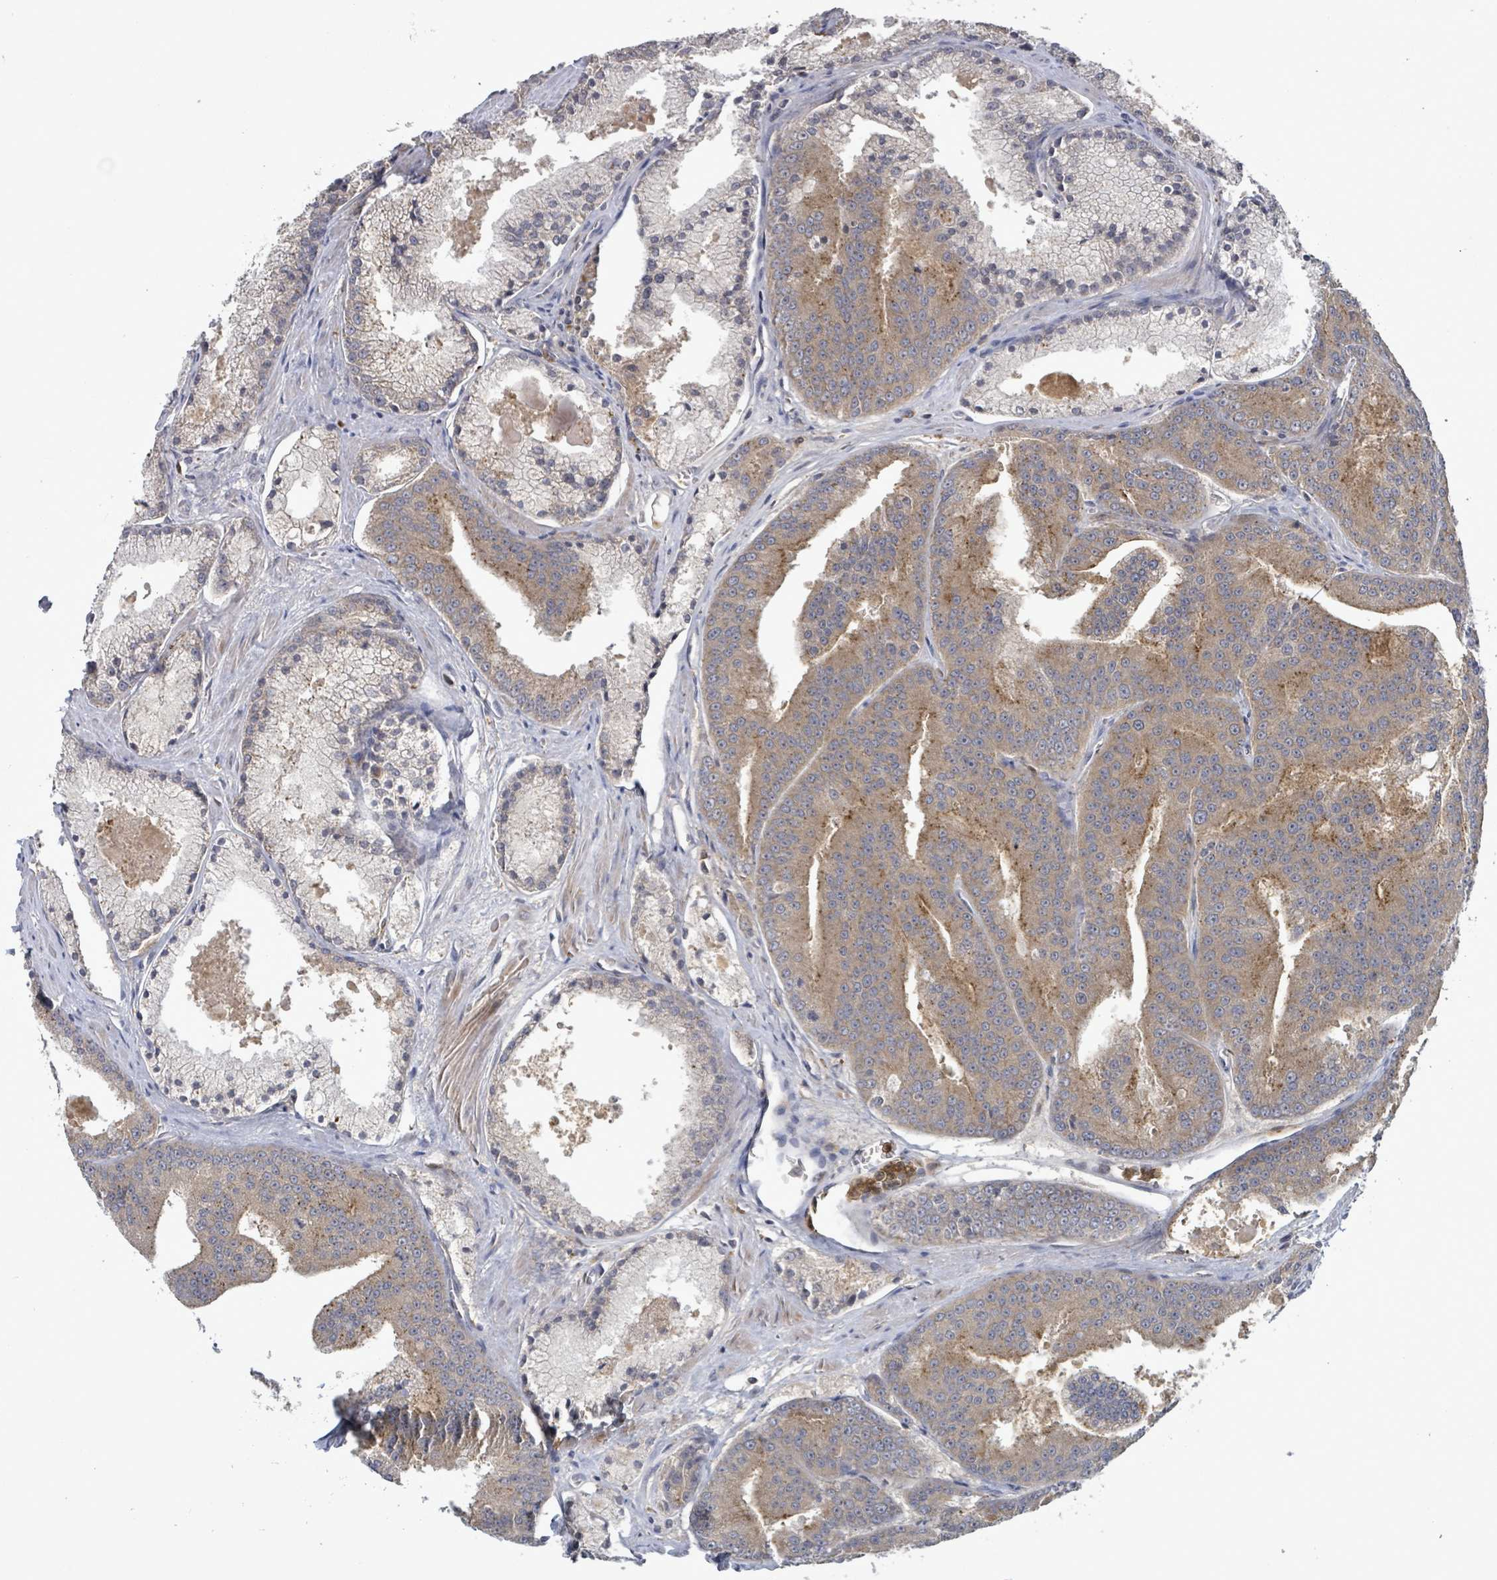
{"staining": {"intensity": "moderate", "quantity": ">75%", "location": "cytoplasmic/membranous"}, "tissue": "prostate cancer", "cell_type": "Tumor cells", "image_type": "cancer", "snomed": [{"axis": "morphology", "description": "Adenocarcinoma, High grade"}, {"axis": "topography", "description": "Prostate"}], "caption": "High-magnification brightfield microscopy of prostate cancer (high-grade adenocarcinoma) stained with DAB (brown) and counterstained with hematoxylin (blue). tumor cells exhibit moderate cytoplasmic/membranous staining is seen in about>75% of cells.", "gene": "SERPINE3", "patient": {"sex": "male", "age": 61}}